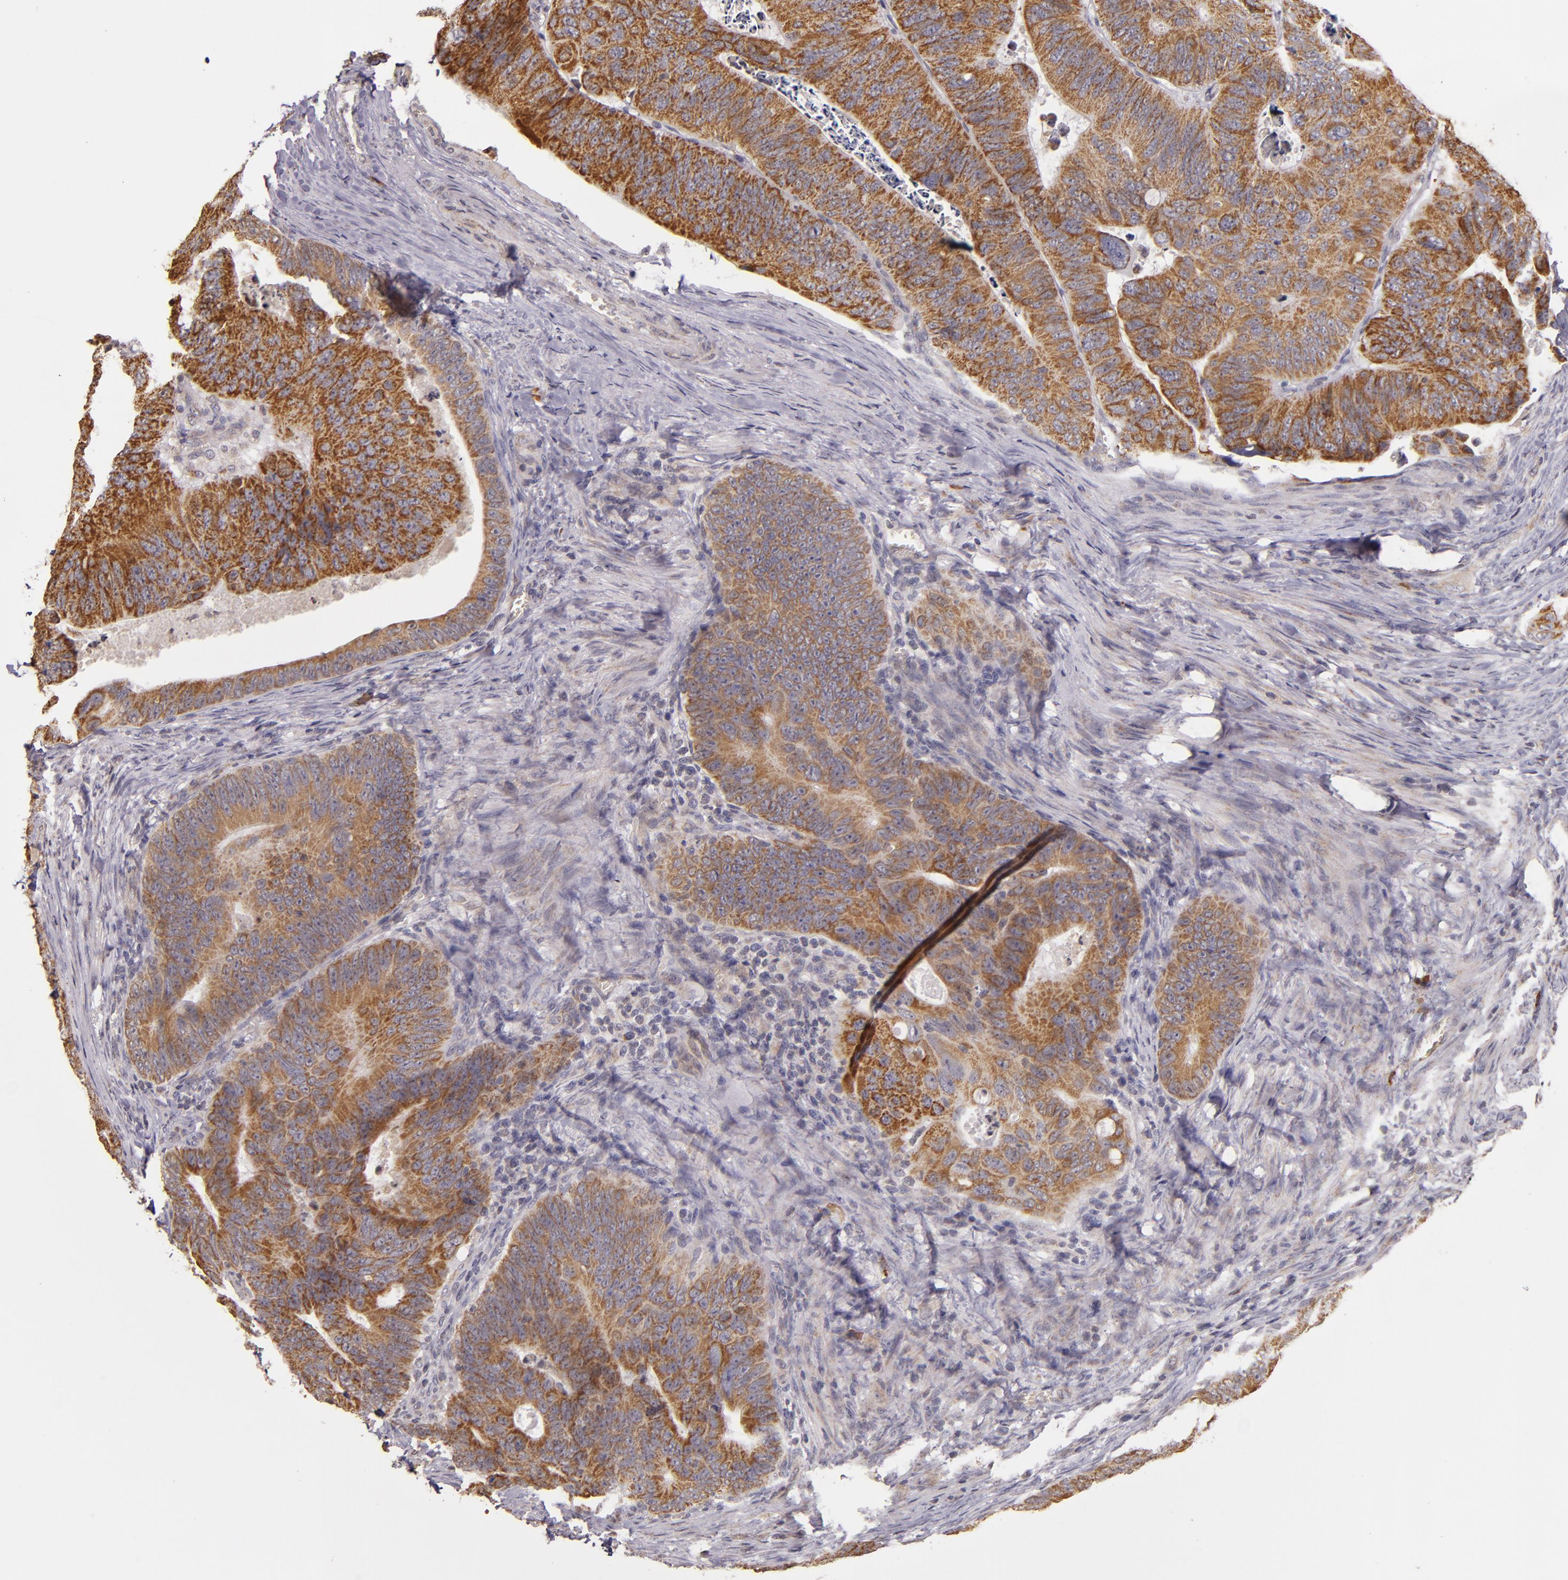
{"staining": {"intensity": "moderate", "quantity": ">75%", "location": "cytoplasmic/membranous"}, "tissue": "colorectal cancer", "cell_type": "Tumor cells", "image_type": "cancer", "snomed": [{"axis": "morphology", "description": "Adenocarcinoma, NOS"}, {"axis": "topography", "description": "Colon"}], "caption": "A brown stain shows moderate cytoplasmic/membranous staining of a protein in human colorectal adenocarcinoma tumor cells.", "gene": "ABL1", "patient": {"sex": "female", "age": 55}}